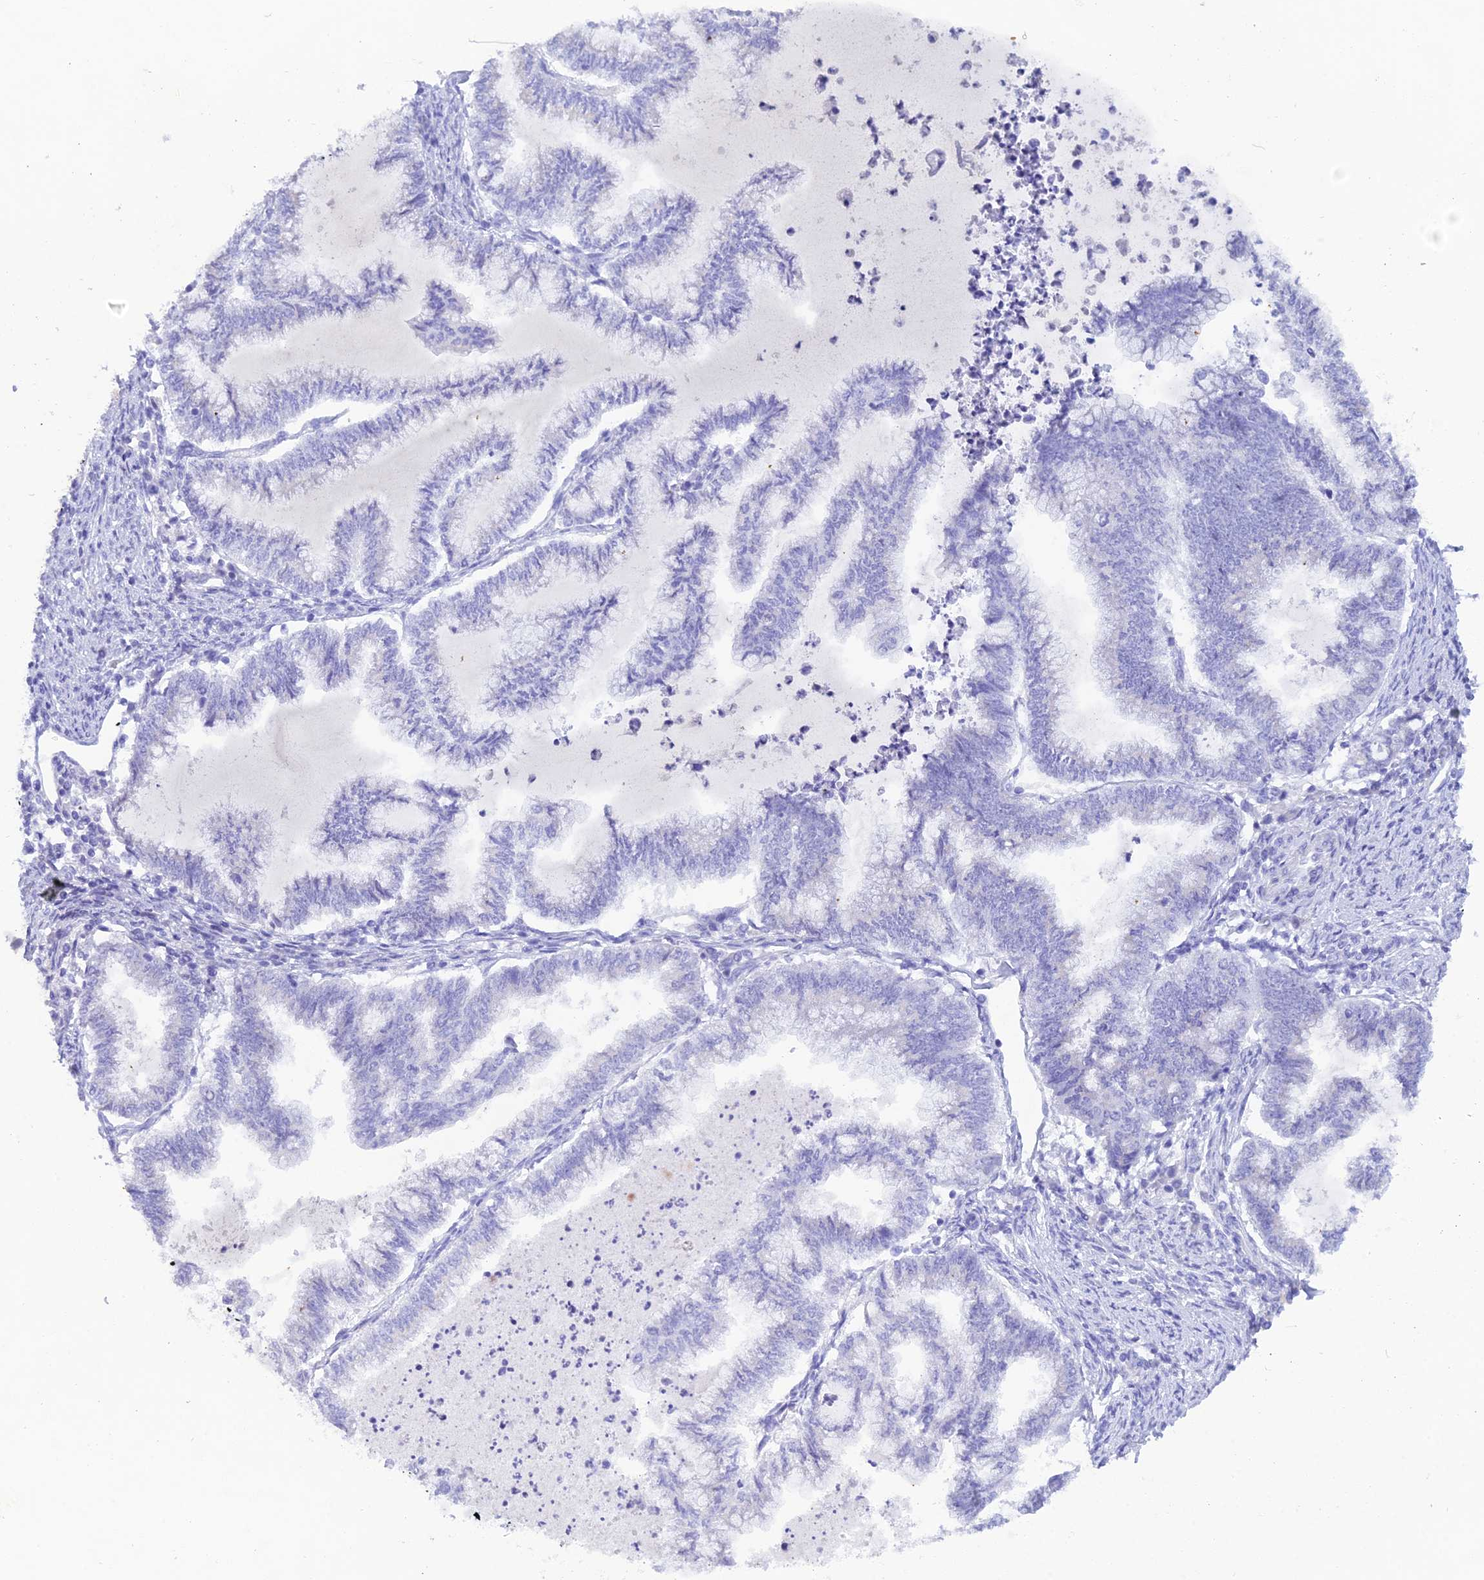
{"staining": {"intensity": "negative", "quantity": "none", "location": "none"}, "tissue": "endometrial cancer", "cell_type": "Tumor cells", "image_type": "cancer", "snomed": [{"axis": "morphology", "description": "Adenocarcinoma, NOS"}, {"axis": "topography", "description": "Endometrium"}], "caption": "Immunohistochemical staining of endometrial cancer exhibits no significant positivity in tumor cells.", "gene": "REG1A", "patient": {"sex": "female", "age": 79}}